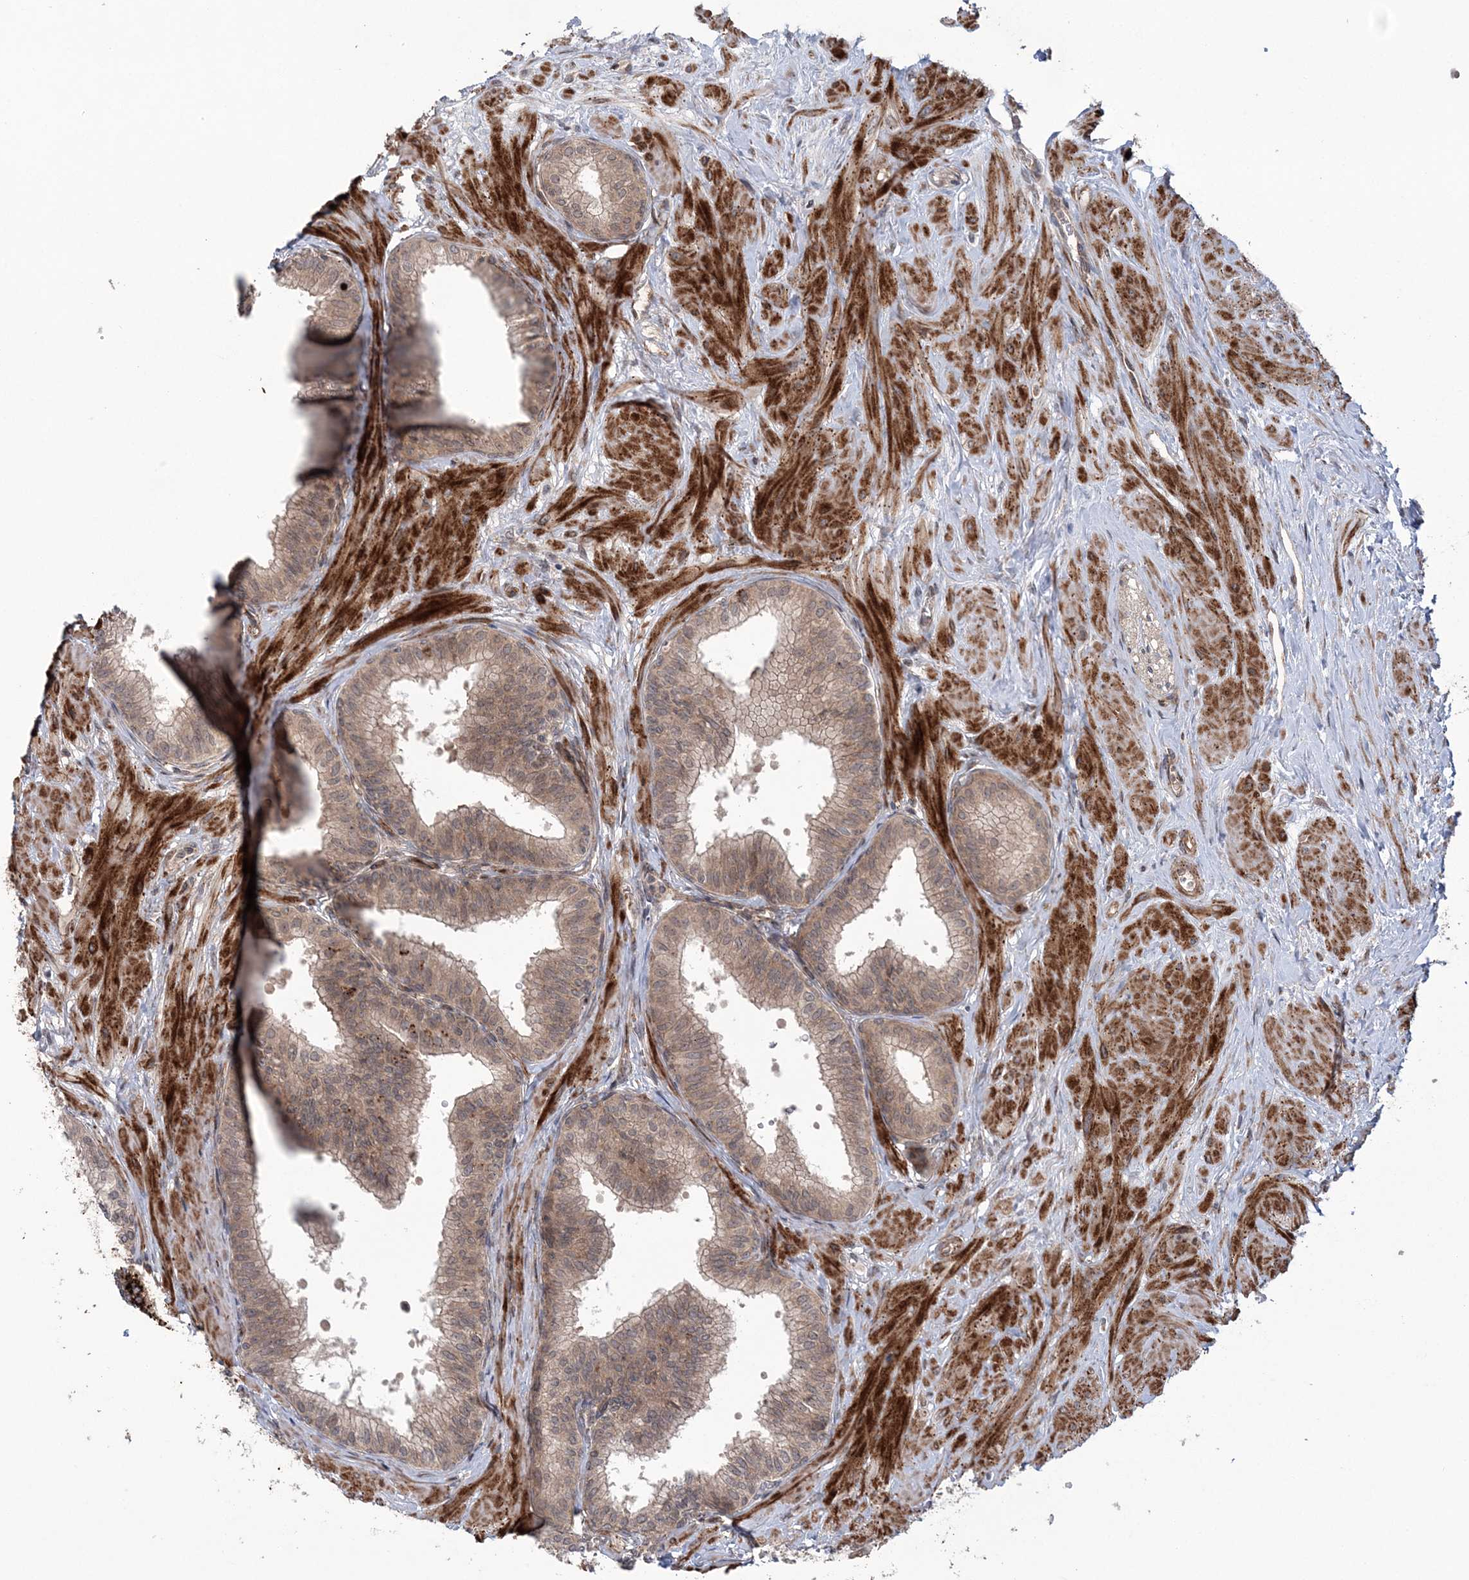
{"staining": {"intensity": "strong", "quantity": "25%-75%", "location": "cytoplasmic/membranous"}, "tissue": "prostate", "cell_type": "Glandular cells", "image_type": "normal", "snomed": [{"axis": "morphology", "description": "Normal tissue, NOS"}, {"axis": "topography", "description": "Prostate"}], "caption": "Protein expression analysis of benign human prostate reveals strong cytoplasmic/membranous staining in approximately 25%-75% of glandular cells. (IHC, brightfield microscopy, high magnification).", "gene": "UBTD2", "patient": {"sex": "male", "age": 60}}